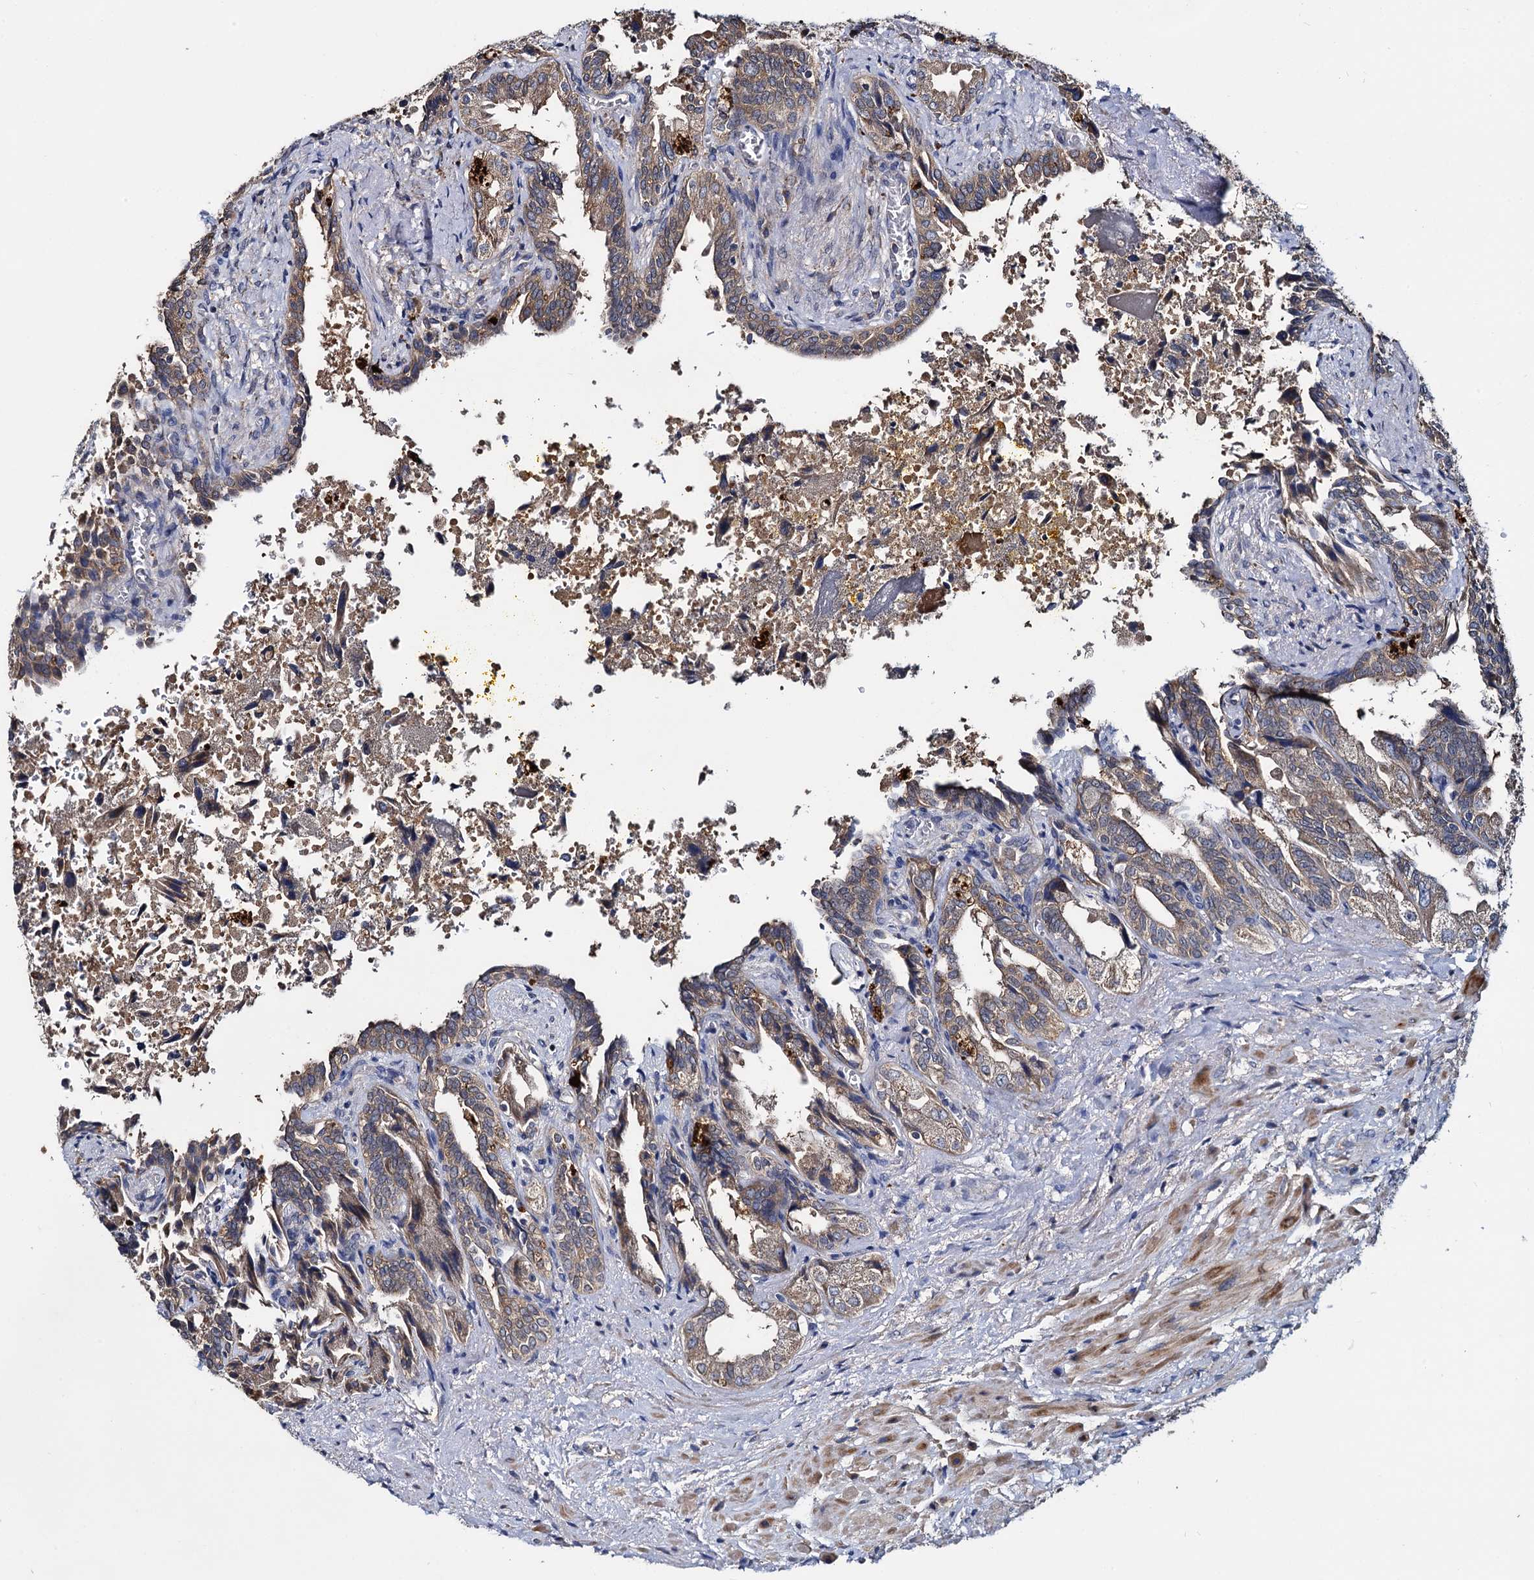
{"staining": {"intensity": "moderate", "quantity": ">75%", "location": "cytoplasmic/membranous"}, "tissue": "seminal vesicle", "cell_type": "Glandular cells", "image_type": "normal", "snomed": [{"axis": "morphology", "description": "Normal tissue, NOS"}, {"axis": "topography", "description": "Seminal veicle"}], "caption": "Immunohistochemical staining of unremarkable seminal vesicle exhibits >75% levels of moderate cytoplasmic/membranous protein expression in approximately >75% of glandular cells. (IHC, brightfield microscopy, high magnification).", "gene": "CEP192", "patient": {"sex": "male", "age": 63}}